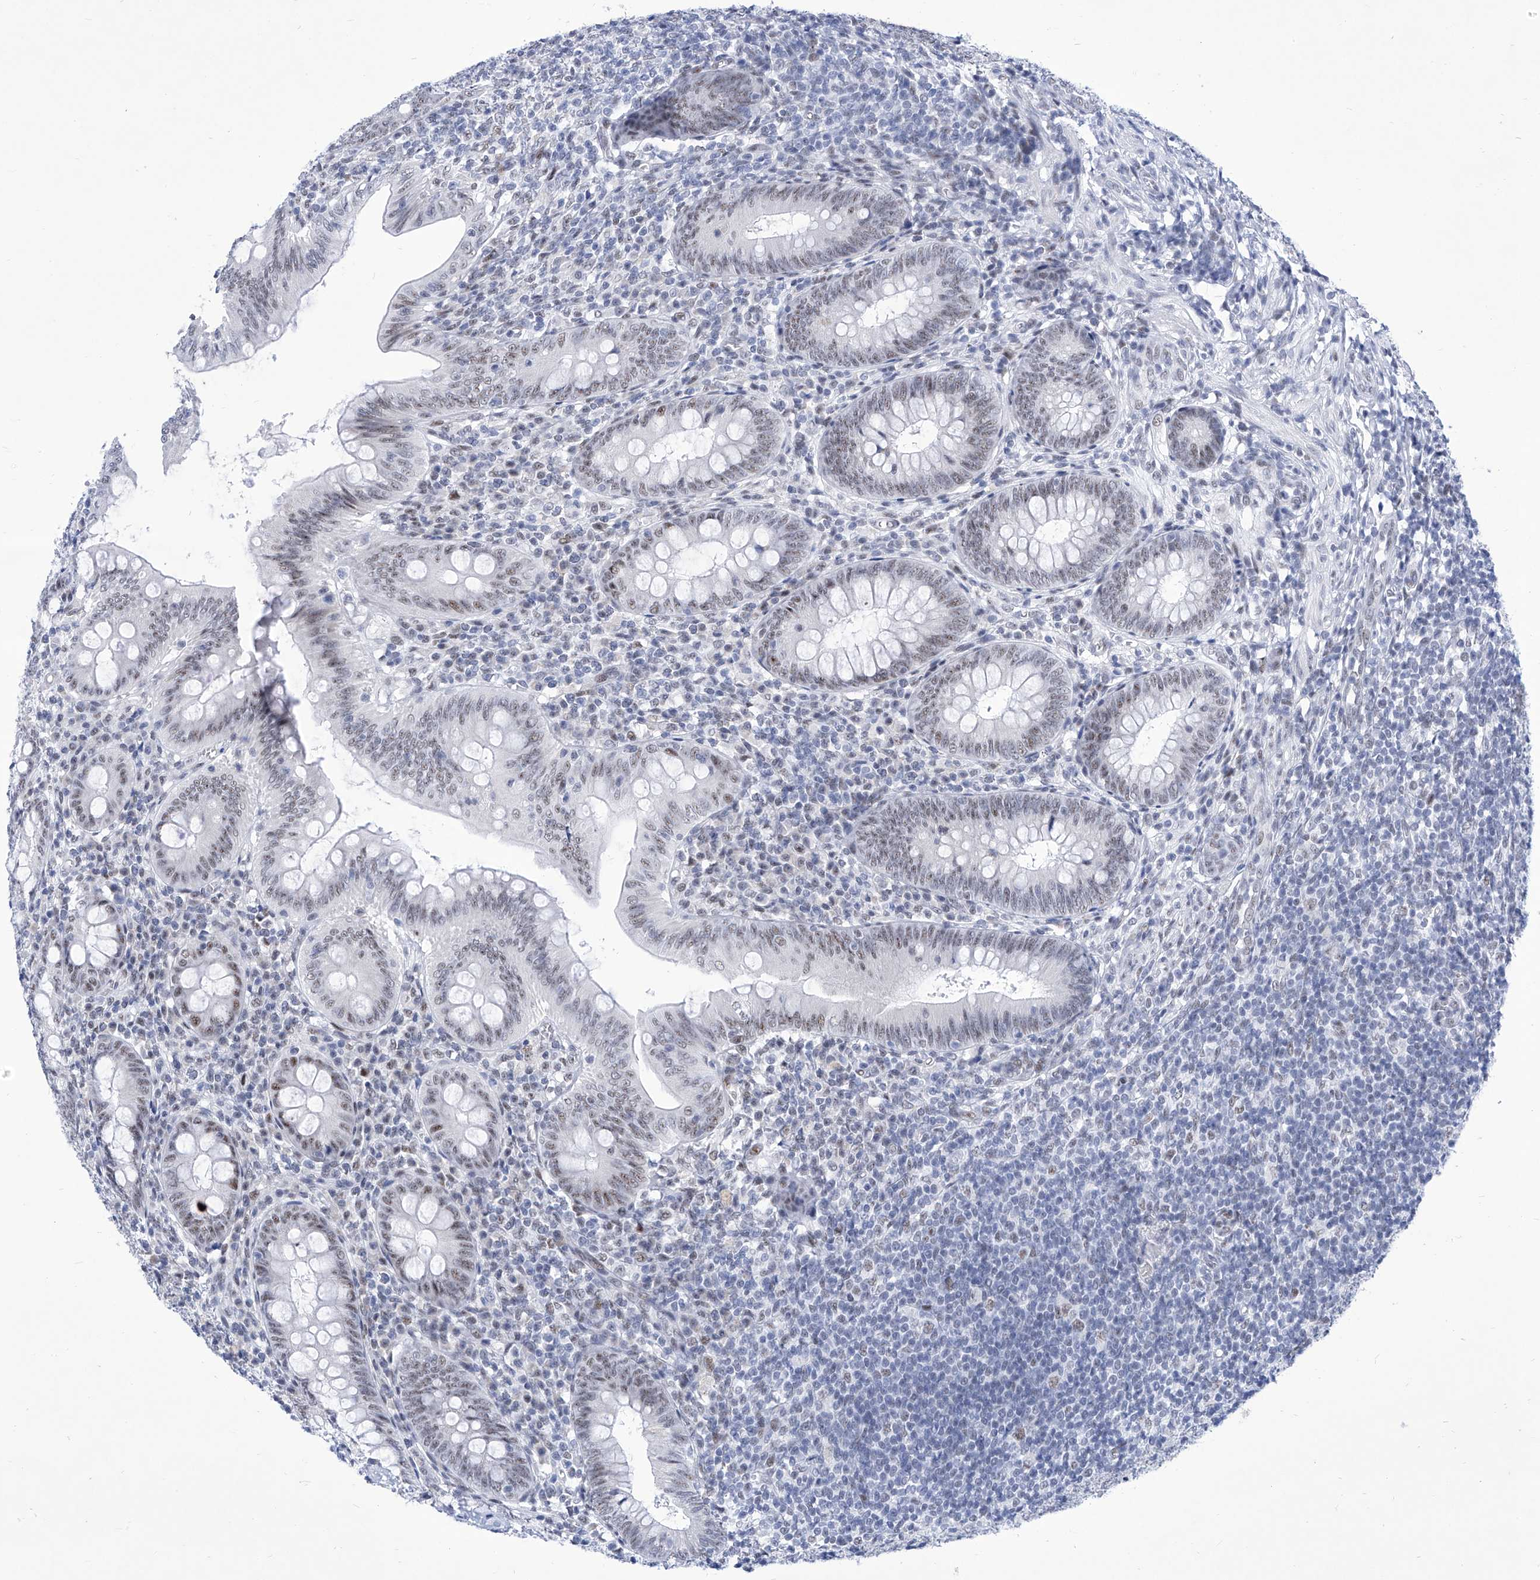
{"staining": {"intensity": "moderate", "quantity": "25%-75%", "location": "nuclear"}, "tissue": "appendix", "cell_type": "Glandular cells", "image_type": "normal", "snomed": [{"axis": "morphology", "description": "Normal tissue, NOS"}, {"axis": "topography", "description": "Appendix"}], "caption": "Protein expression analysis of normal appendix shows moderate nuclear staining in approximately 25%-75% of glandular cells.", "gene": "SART1", "patient": {"sex": "male", "age": 14}}